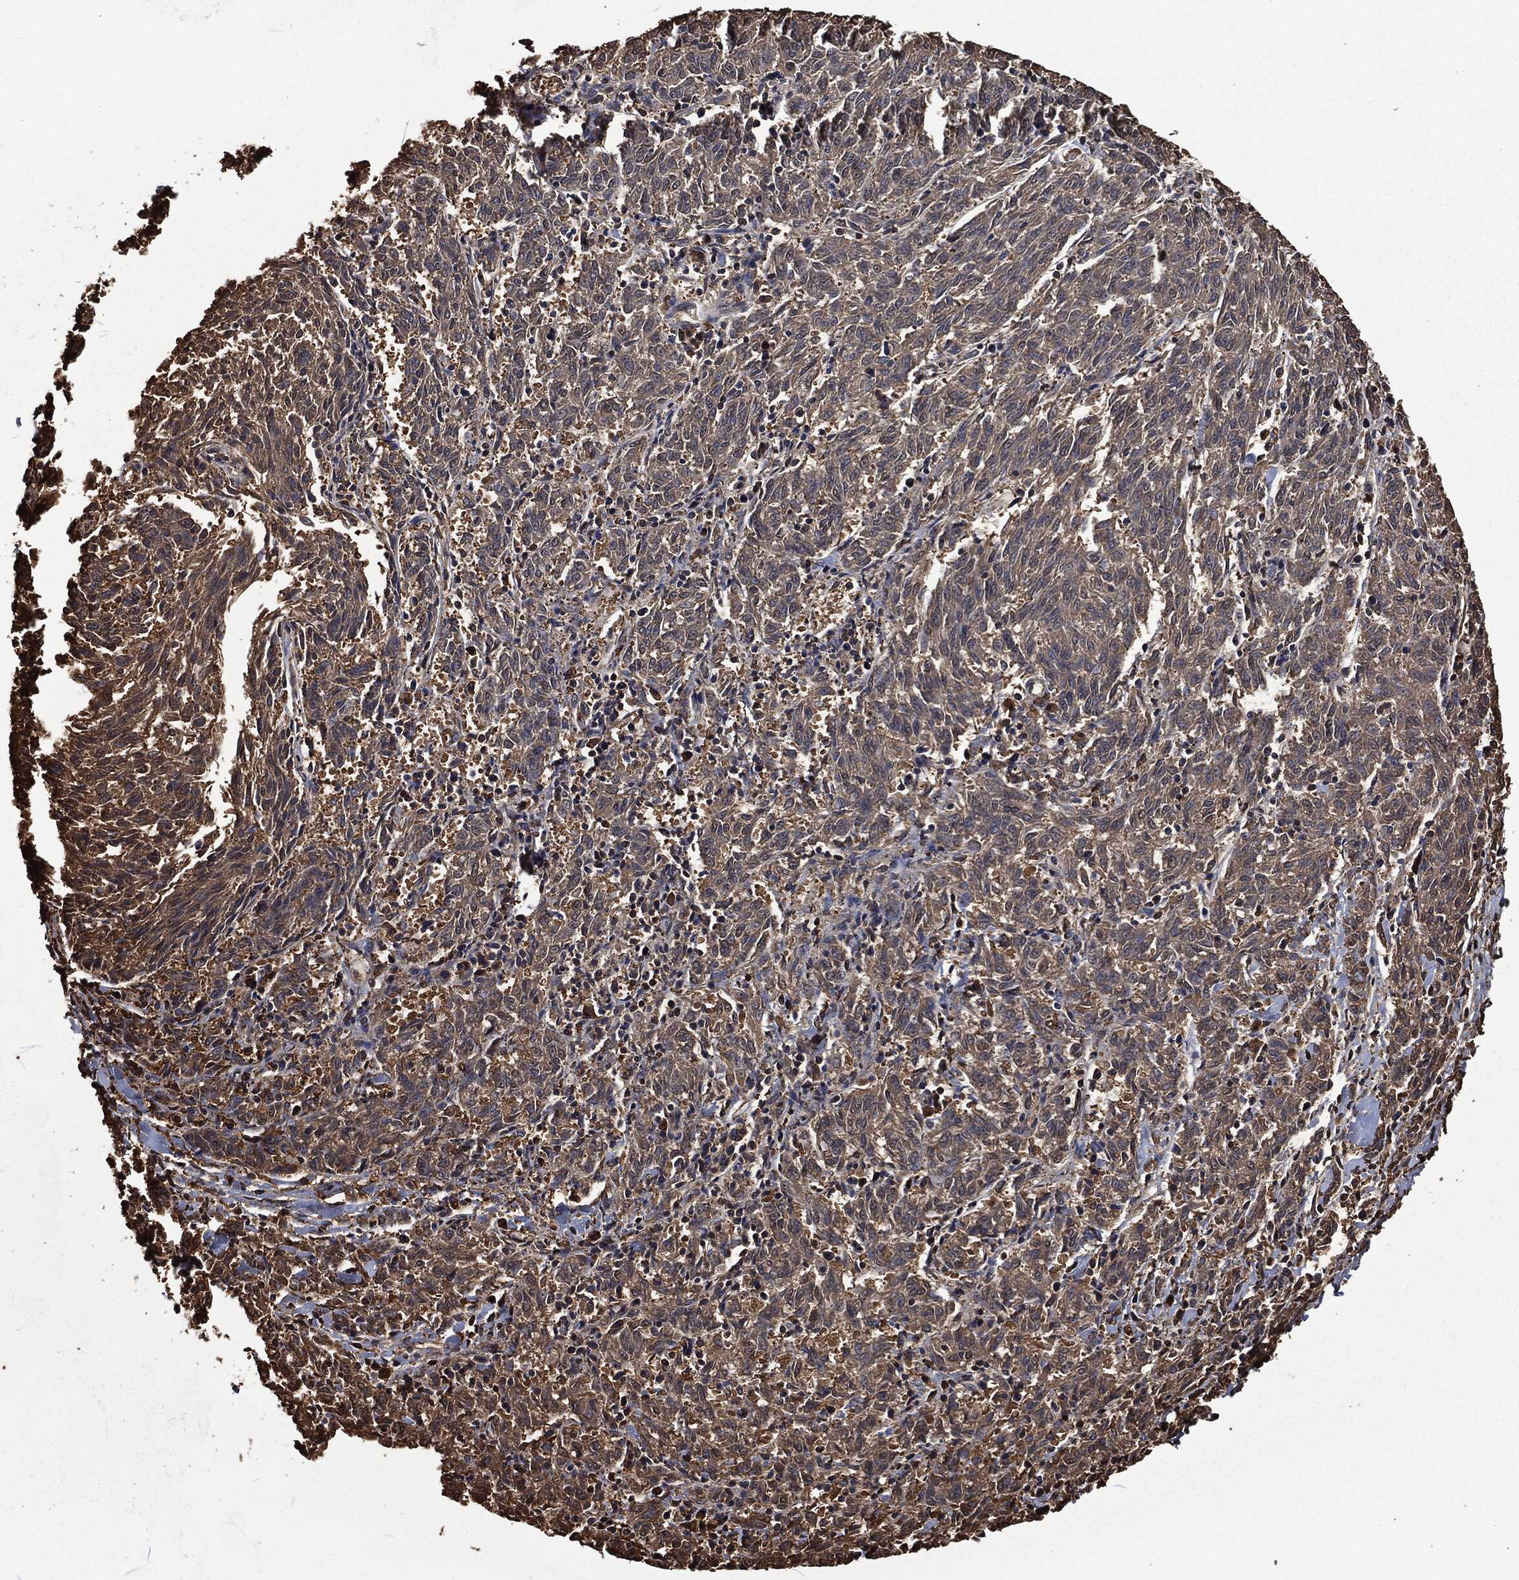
{"staining": {"intensity": "moderate", "quantity": "25%-75%", "location": "cytoplasmic/membranous"}, "tissue": "melanoma", "cell_type": "Tumor cells", "image_type": "cancer", "snomed": [{"axis": "morphology", "description": "Malignant melanoma, NOS"}, {"axis": "topography", "description": "Skin"}], "caption": "Immunohistochemical staining of human melanoma reveals medium levels of moderate cytoplasmic/membranous protein positivity in about 25%-75% of tumor cells. The staining was performed using DAB (3,3'-diaminobenzidine) to visualize the protein expression in brown, while the nuclei were stained in blue with hematoxylin (Magnification: 20x).", "gene": "PRDX4", "patient": {"sex": "female", "age": 72}}